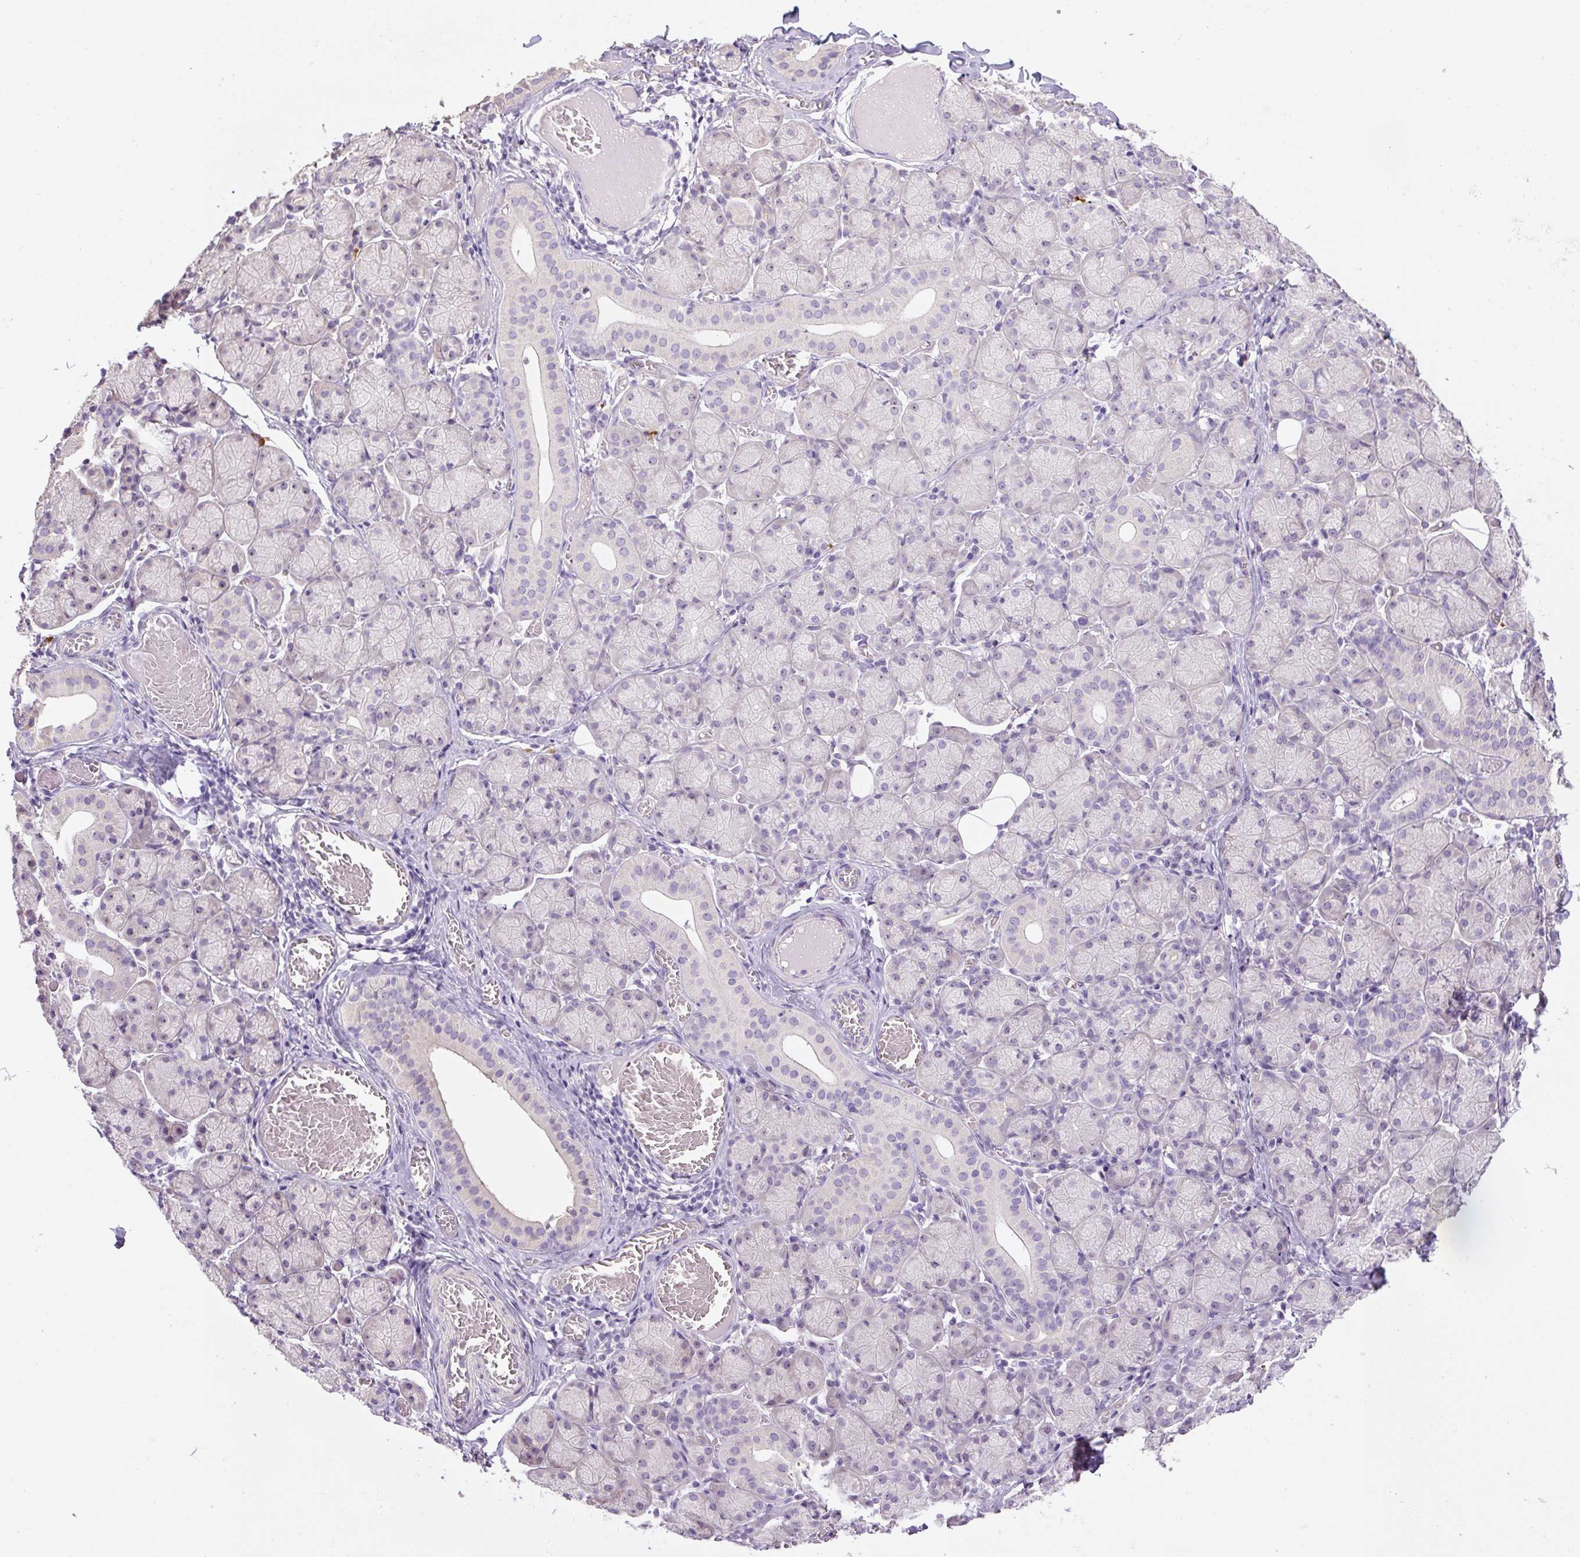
{"staining": {"intensity": "negative", "quantity": "none", "location": "none"}, "tissue": "salivary gland", "cell_type": "Glandular cells", "image_type": "normal", "snomed": [{"axis": "morphology", "description": "Normal tissue, NOS"}, {"axis": "topography", "description": "Salivary gland"}], "caption": "Histopathology image shows no significant protein staining in glandular cells of unremarkable salivary gland.", "gene": "TMEM151B", "patient": {"sex": "female", "age": 24}}